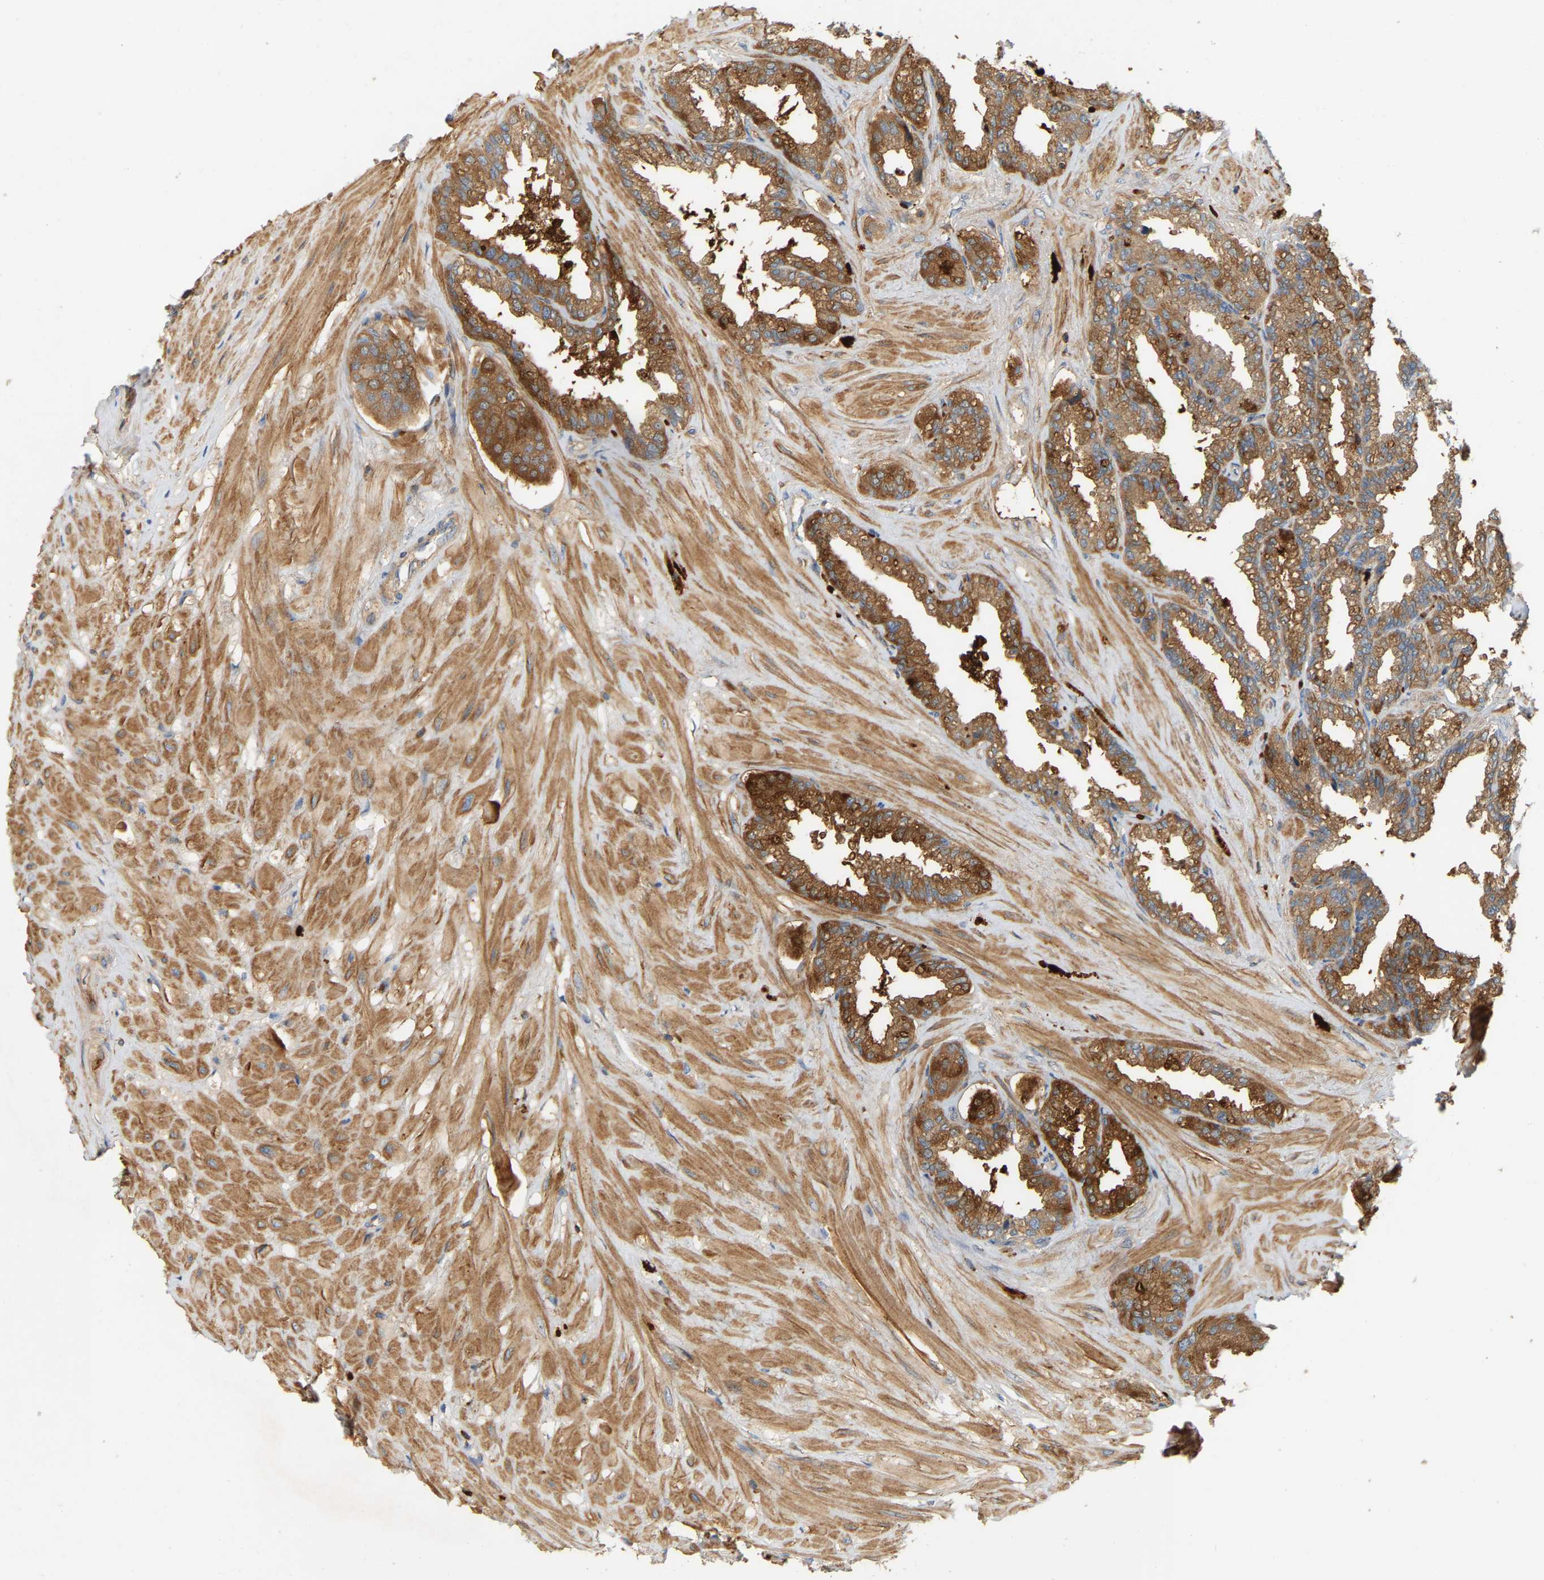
{"staining": {"intensity": "strong", "quantity": ">75%", "location": "cytoplasmic/membranous"}, "tissue": "seminal vesicle", "cell_type": "Glandular cells", "image_type": "normal", "snomed": [{"axis": "morphology", "description": "Normal tissue, NOS"}, {"axis": "topography", "description": "Seminal veicle"}], "caption": "DAB (3,3'-diaminobenzidine) immunohistochemical staining of normal seminal vesicle exhibits strong cytoplasmic/membranous protein staining in about >75% of glandular cells.", "gene": "AKAP13", "patient": {"sex": "male", "age": 46}}